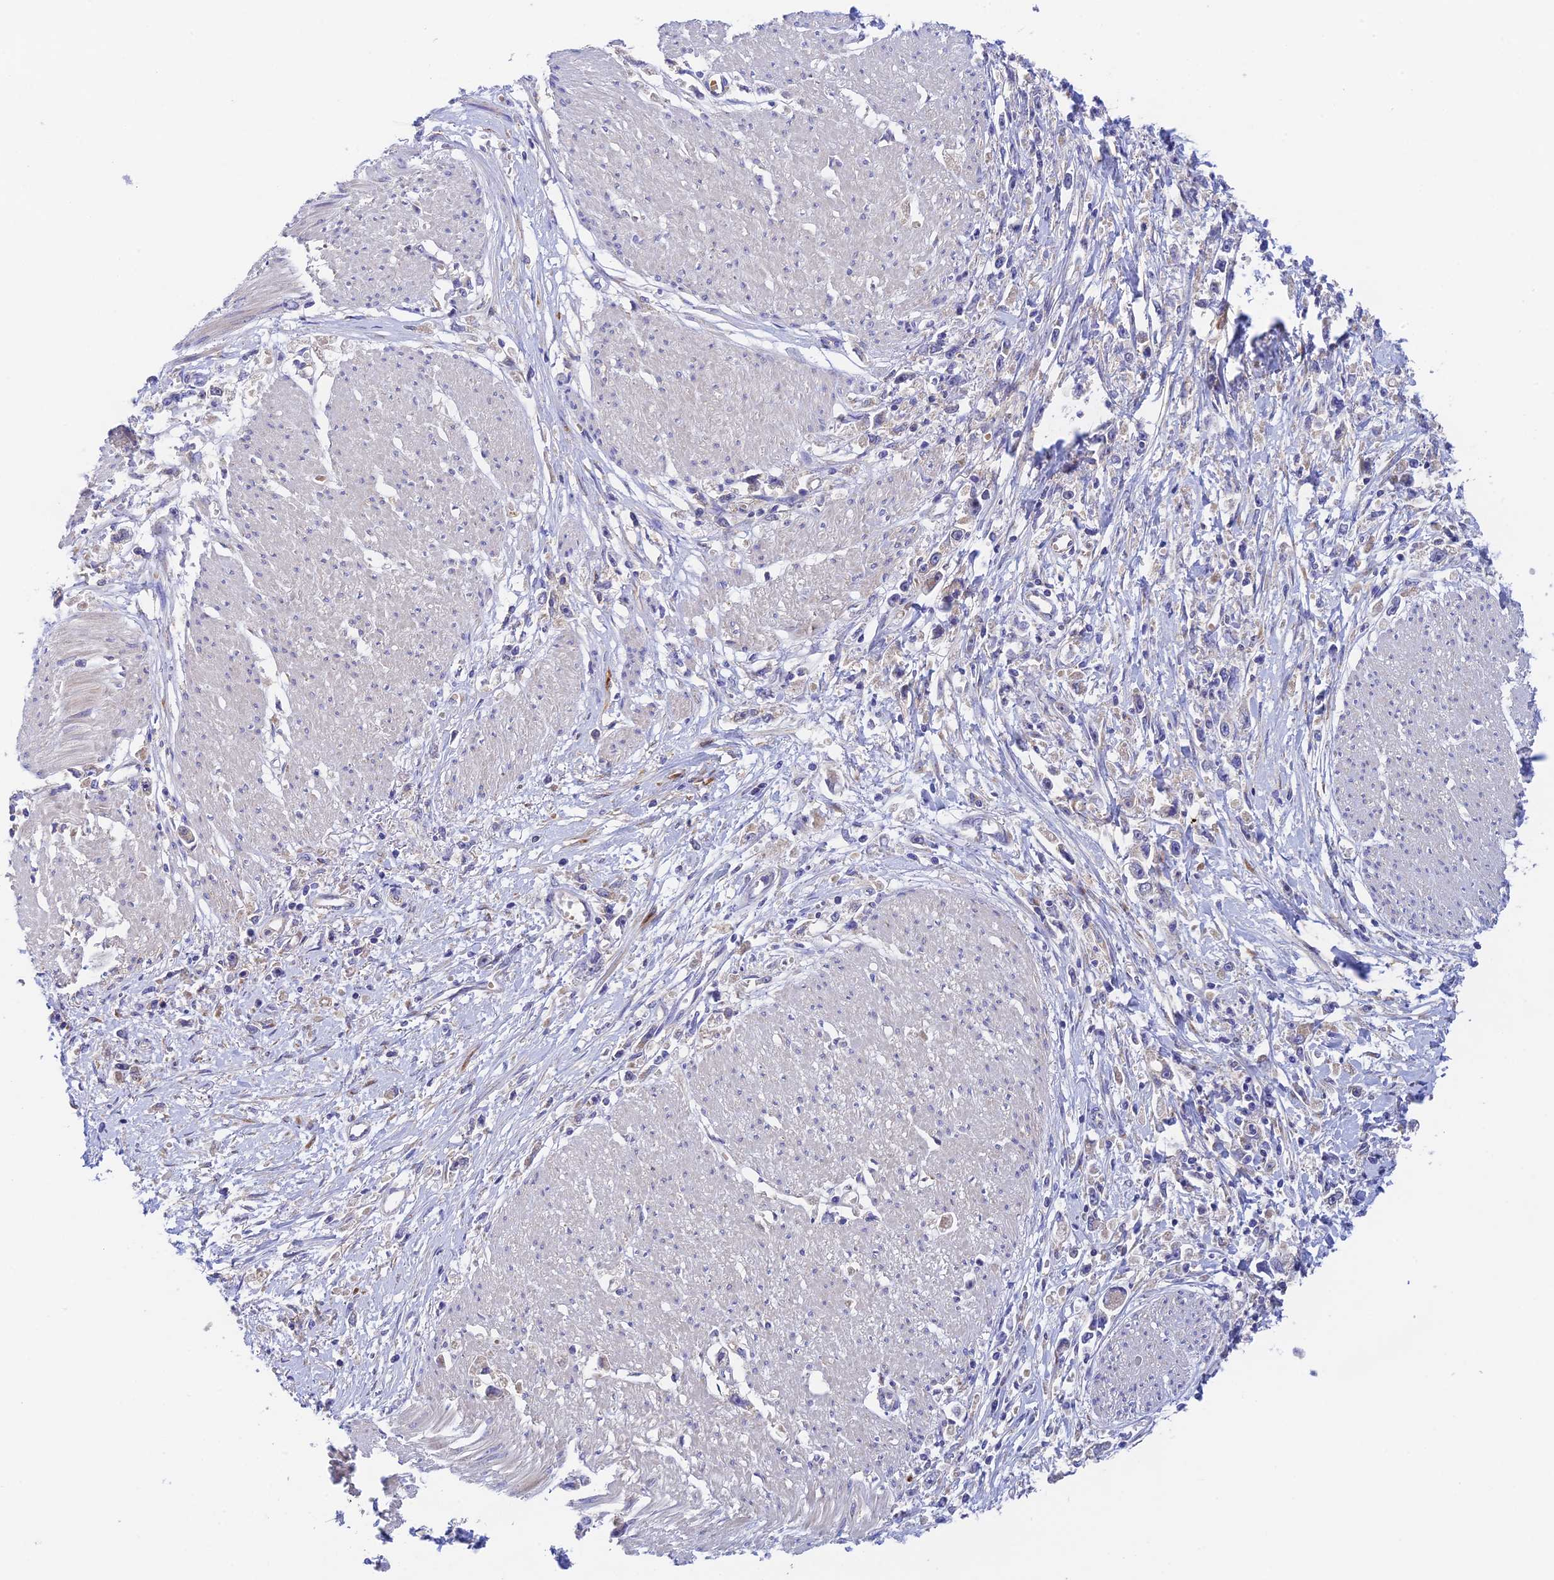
{"staining": {"intensity": "negative", "quantity": "none", "location": "none"}, "tissue": "stomach cancer", "cell_type": "Tumor cells", "image_type": "cancer", "snomed": [{"axis": "morphology", "description": "Adenocarcinoma, NOS"}, {"axis": "topography", "description": "Stomach"}], "caption": "Tumor cells show no significant protein expression in stomach adenocarcinoma. Brightfield microscopy of immunohistochemistry (IHC) stained with DAB (3,3'-diaminobenzidine) (brown) and hematoxylin (blue), captured at high magnification.", "gene": "RANBP6", "patient": {"sex": "female", "age": 59}}